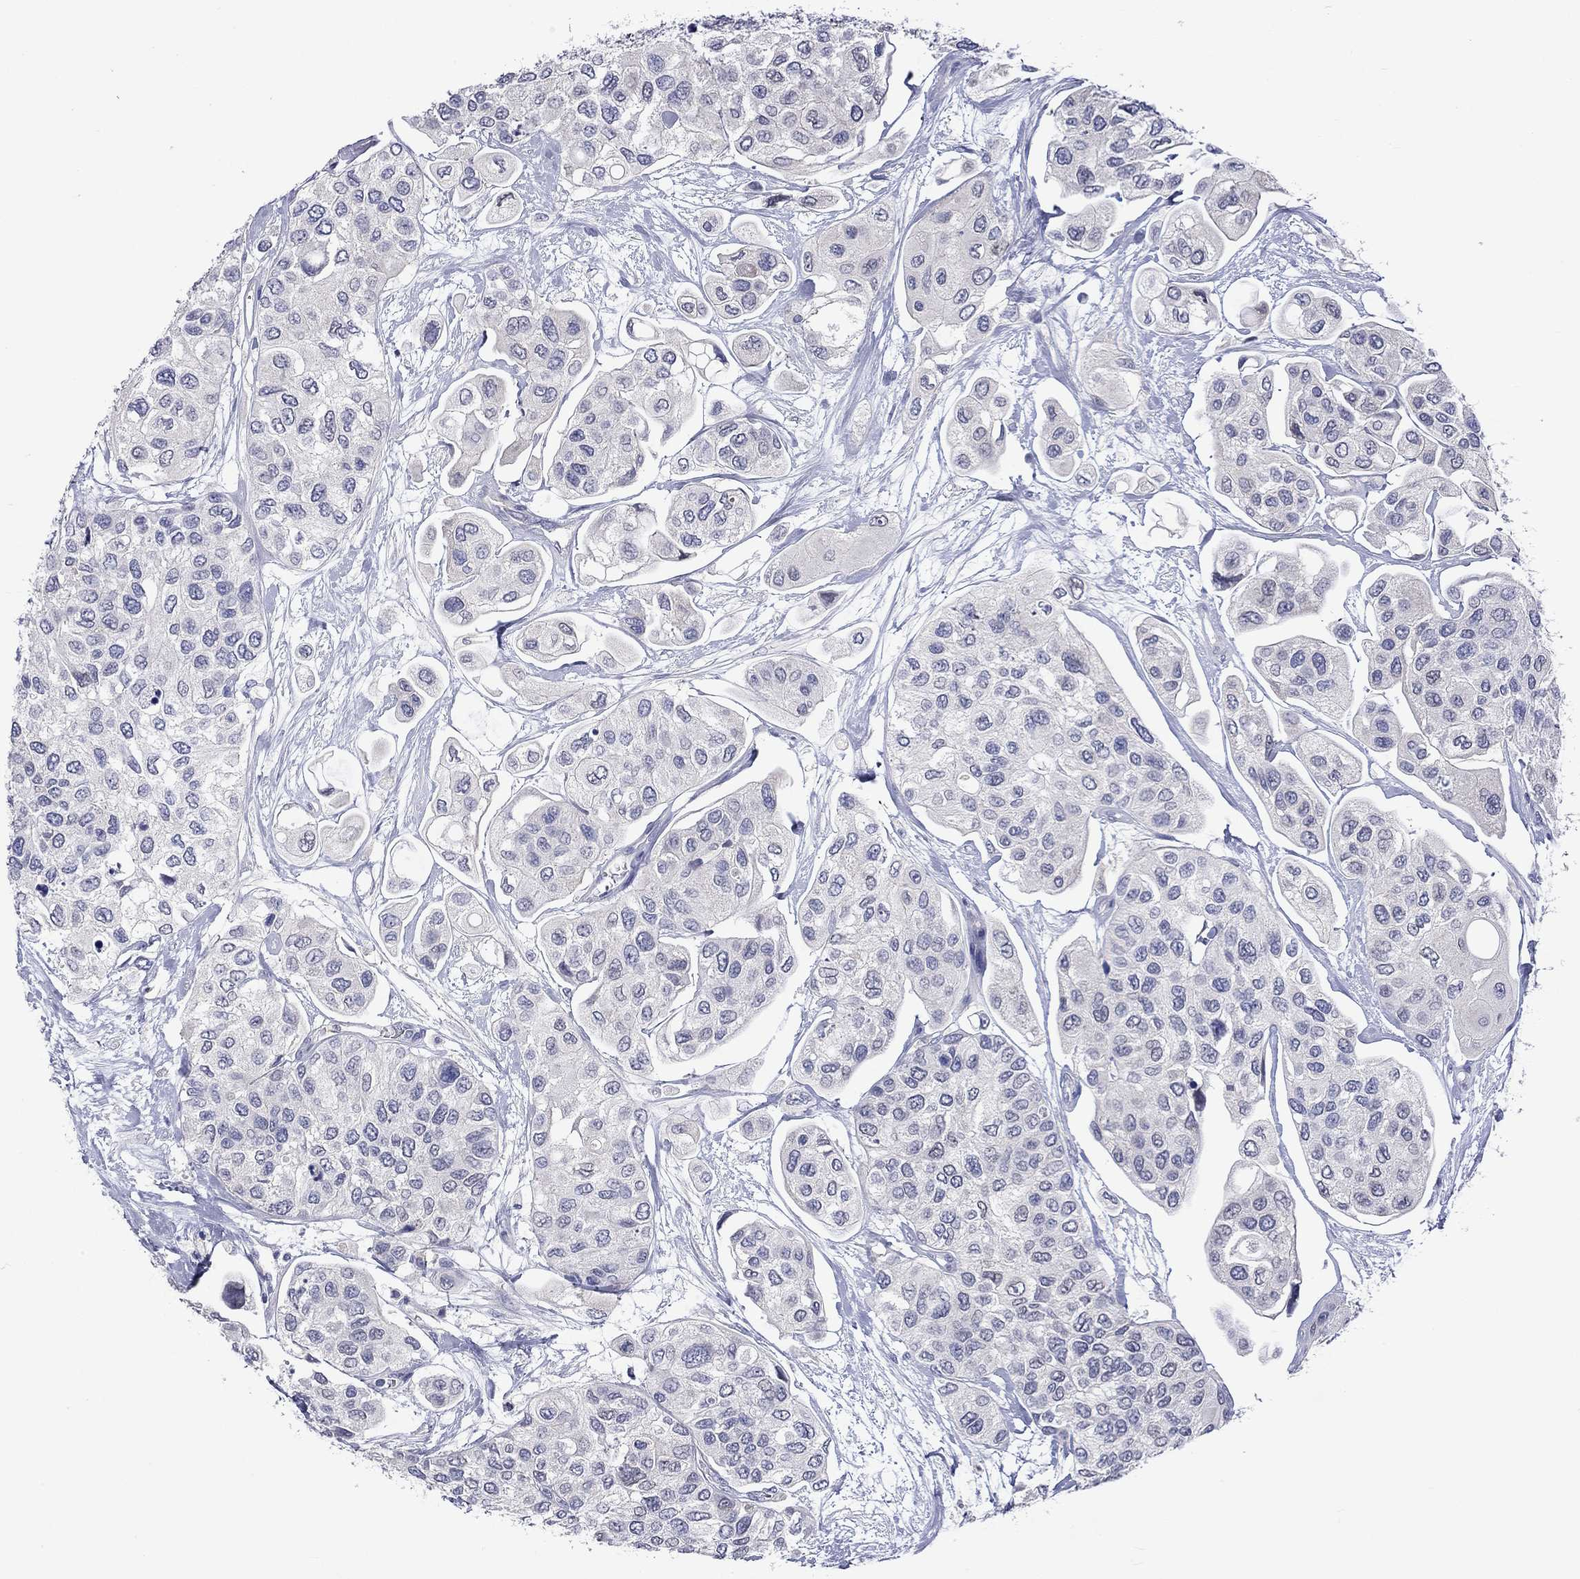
{"staining": {"intensity": "negative", "quantity": "none", "location": "none"}, "tissue": "urothelial cancer", "cell_type": "Tumor cells", "image_type": "cancer", "snomed": [{"axis": "morphology", "description": "Urothelial carcinoma, High grade"}, {"axis": "topography", "description": "Urinary bladder"}], "caption": "The photomicrograph reveals no staining of tumor cells in urothelial cancer. Brightfield microscopy of immunohistochemistry (IHC) stained with DAB (3,3'-diaminobenzidine) (brown) and hematoxylin (blue), captured at high magnification.", "gene": "LRFN4", "patient": {"sex": "male", "age": 77}}